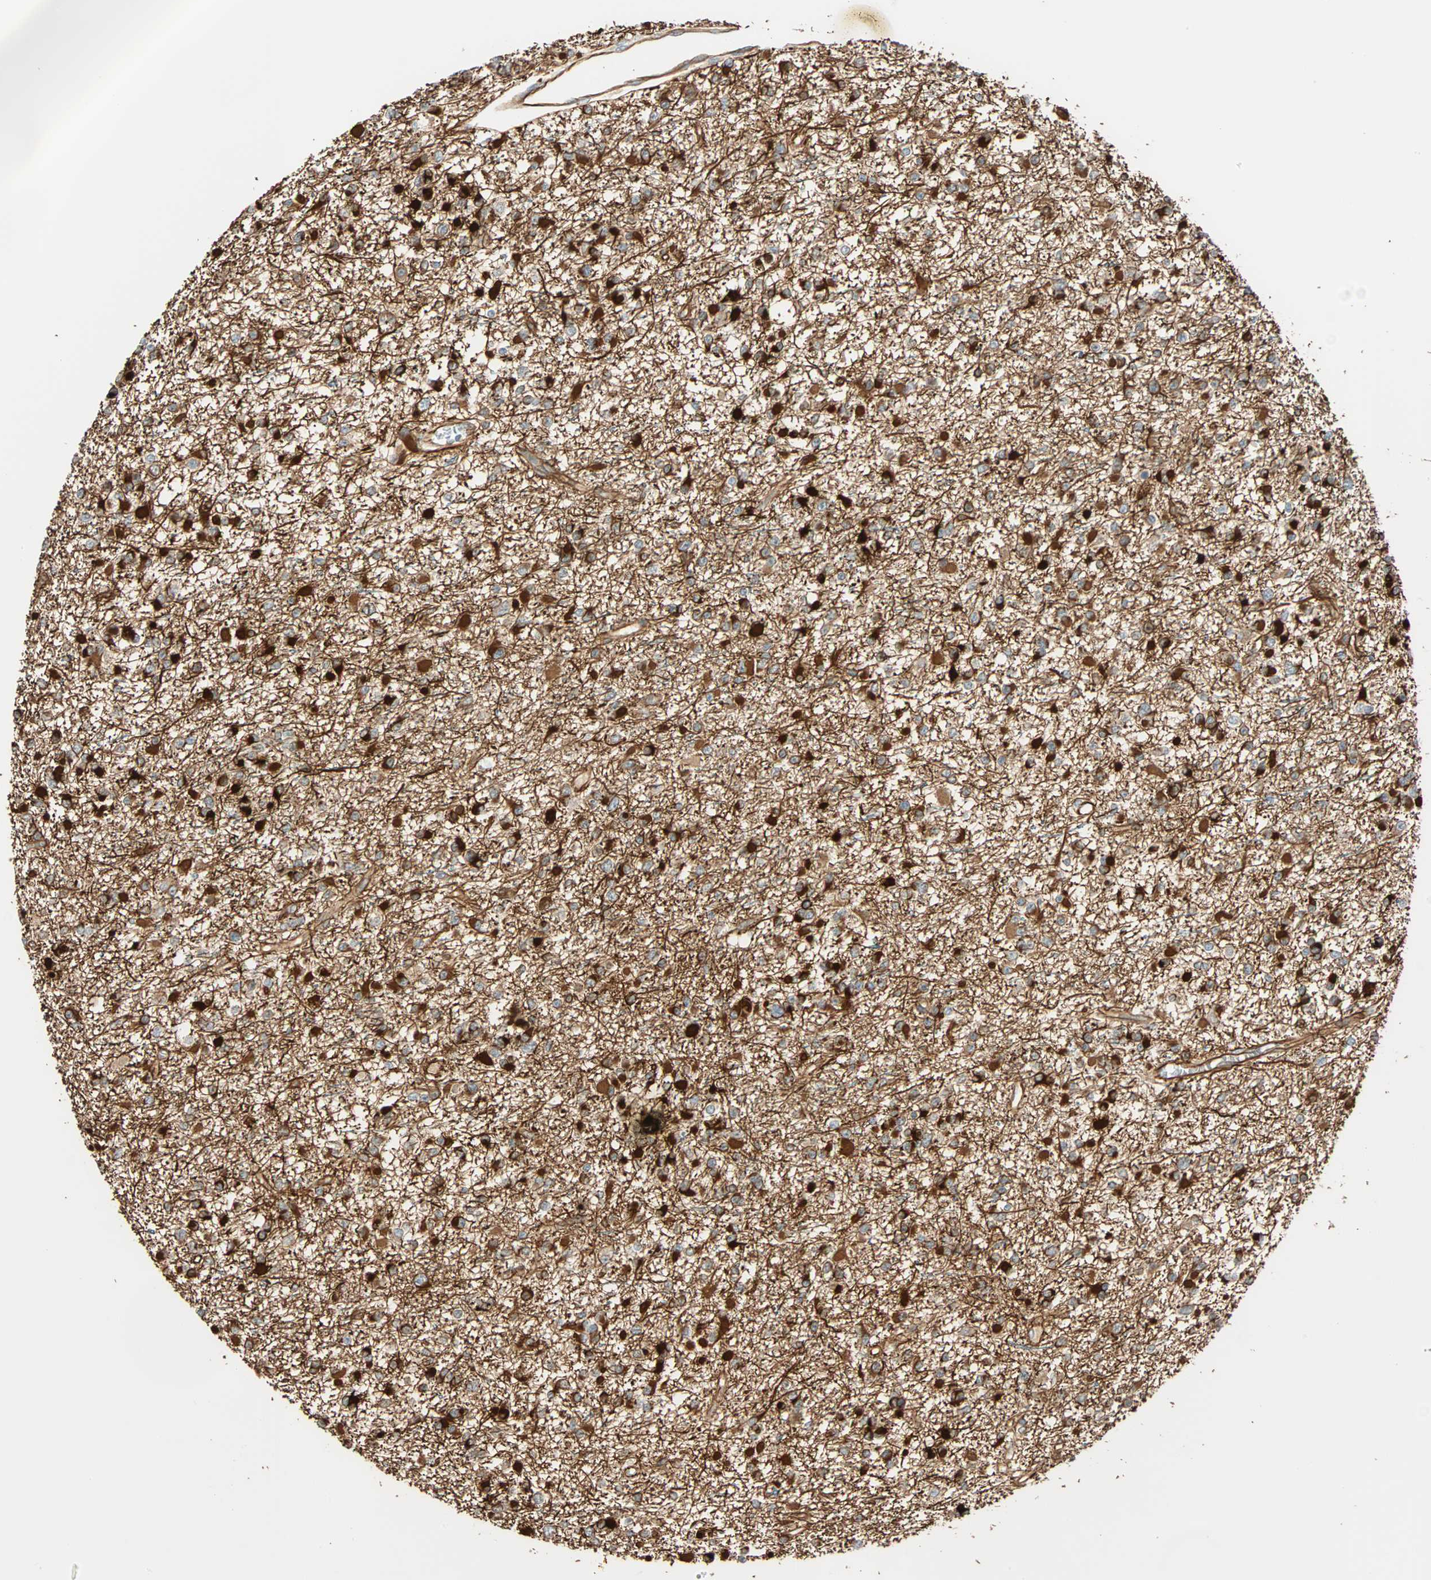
{"staining": {"intensity": "strong", "quantity": ">75%", "location": "cytoplasmic/membranous"}, "tissue": "glioma", "cell_type": "Tumor cells", "image_type": "cancer", "snomed": [{"axis": "morphology", "description": "Glioma, malignant, Low grade"}, {"axis": "topography", "description": "Brain"}], "caption": "Tumor cells exhibit strong cytoplasmic/membranous expression in approximately >75% of cells in glioma. Nuclei are stained in blue.", "gene": "NES", "patient": {"sex": "female", "age": 22}}